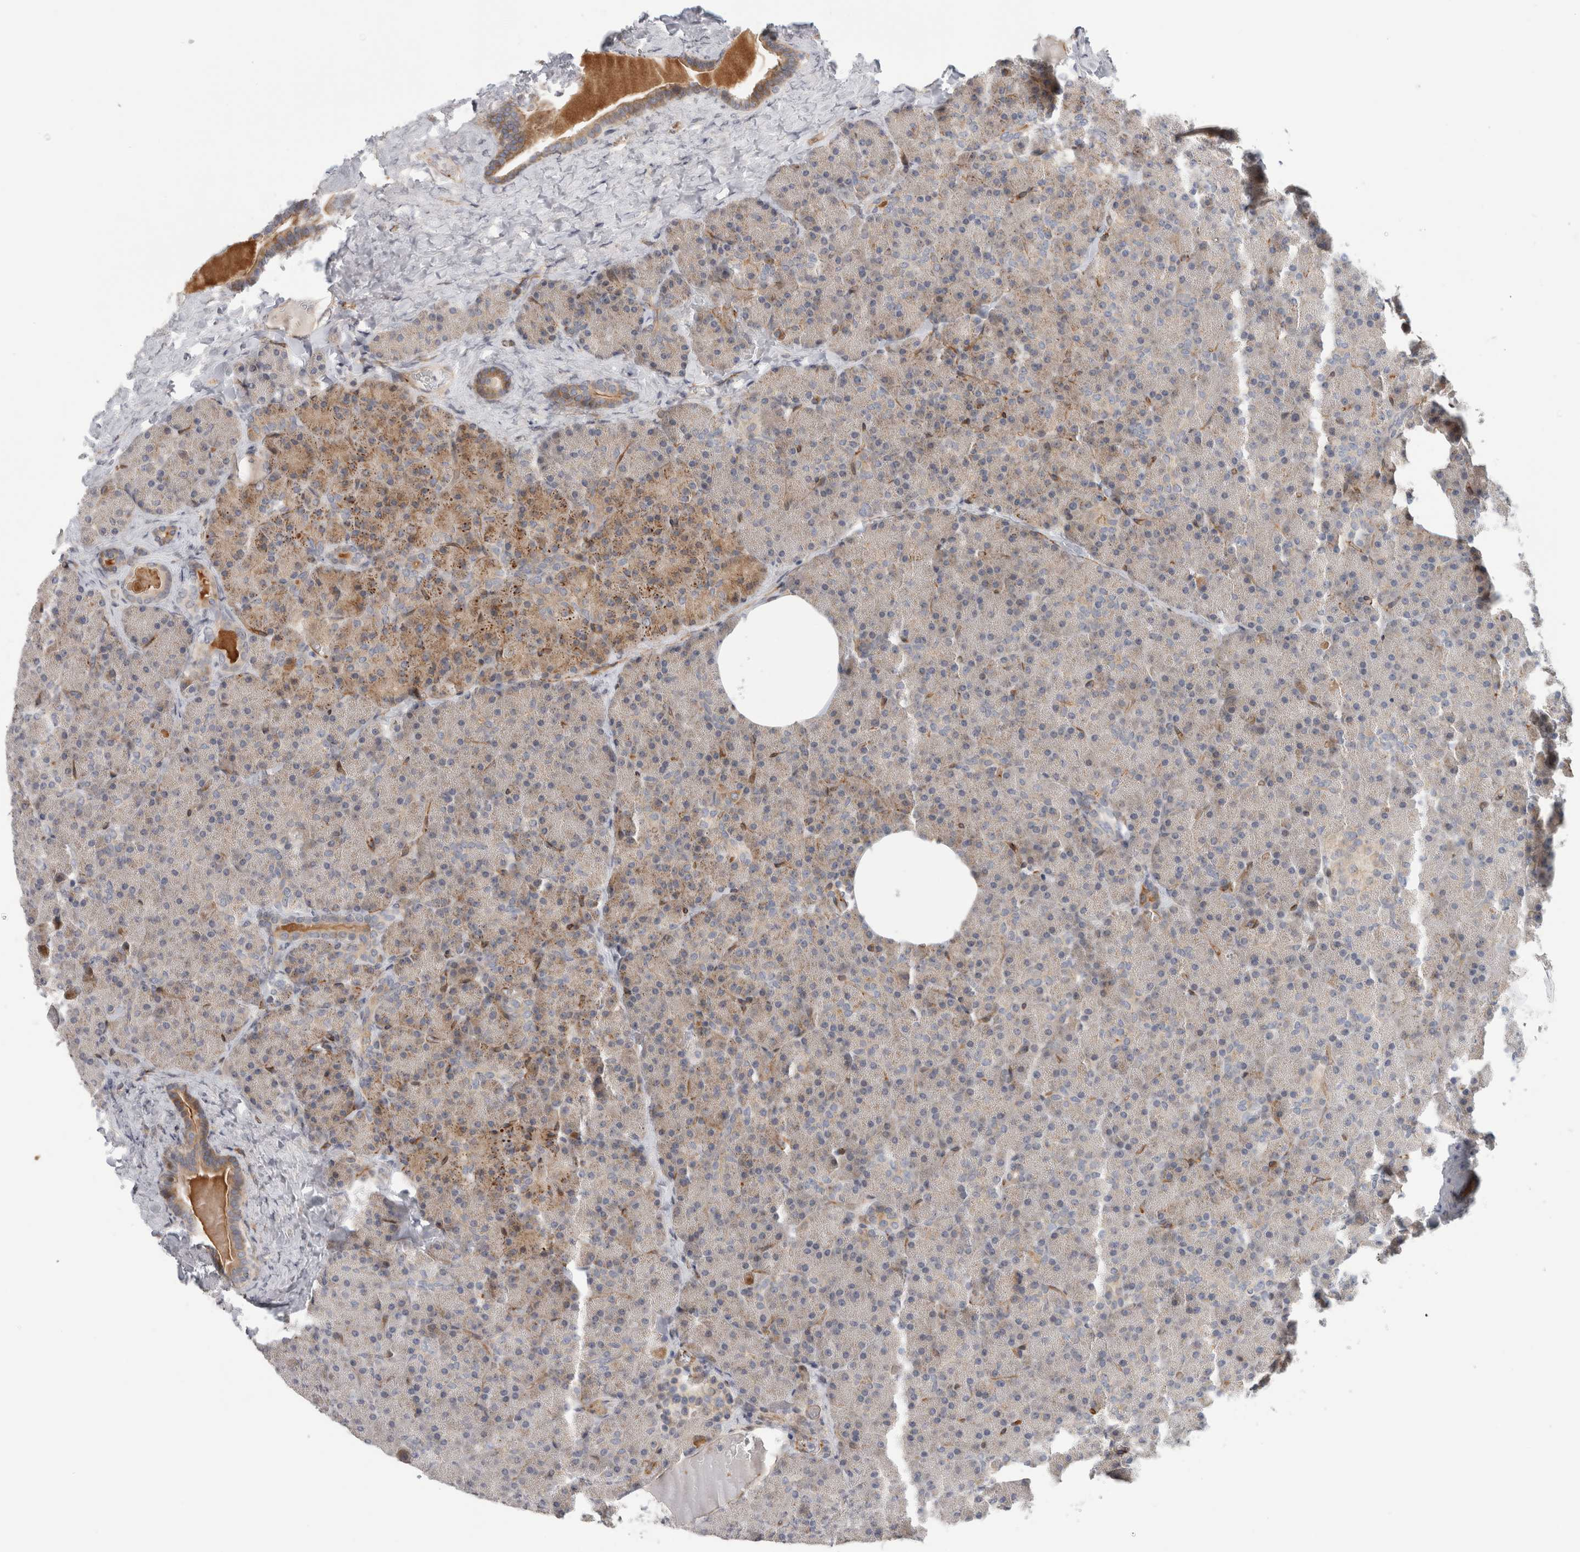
{"staining": {"intensity": "weak", "quantity": ">75%", "location": "cytoplasmic/membranous"}, "tissue": "pancreas", "cell_type": "Exocrine glandular cells", "image_type": "normal", "snomed": [{"axis": "morphology", "description": "Normal tissue, NOS"}, {"axis": "morphology", "description": "Carcinoid, malignant, NOS"}, {"axis": "topography", "description": "Pancreas"}], "caption": "Brown immunohistochemical staining in benign pancreas demonstrates weak cytoplasmic/membranous positivity in about >75% of exocrine glandular cells.", "gene": "KPNA5", "patient": {"sex": "female", "age": 35}}